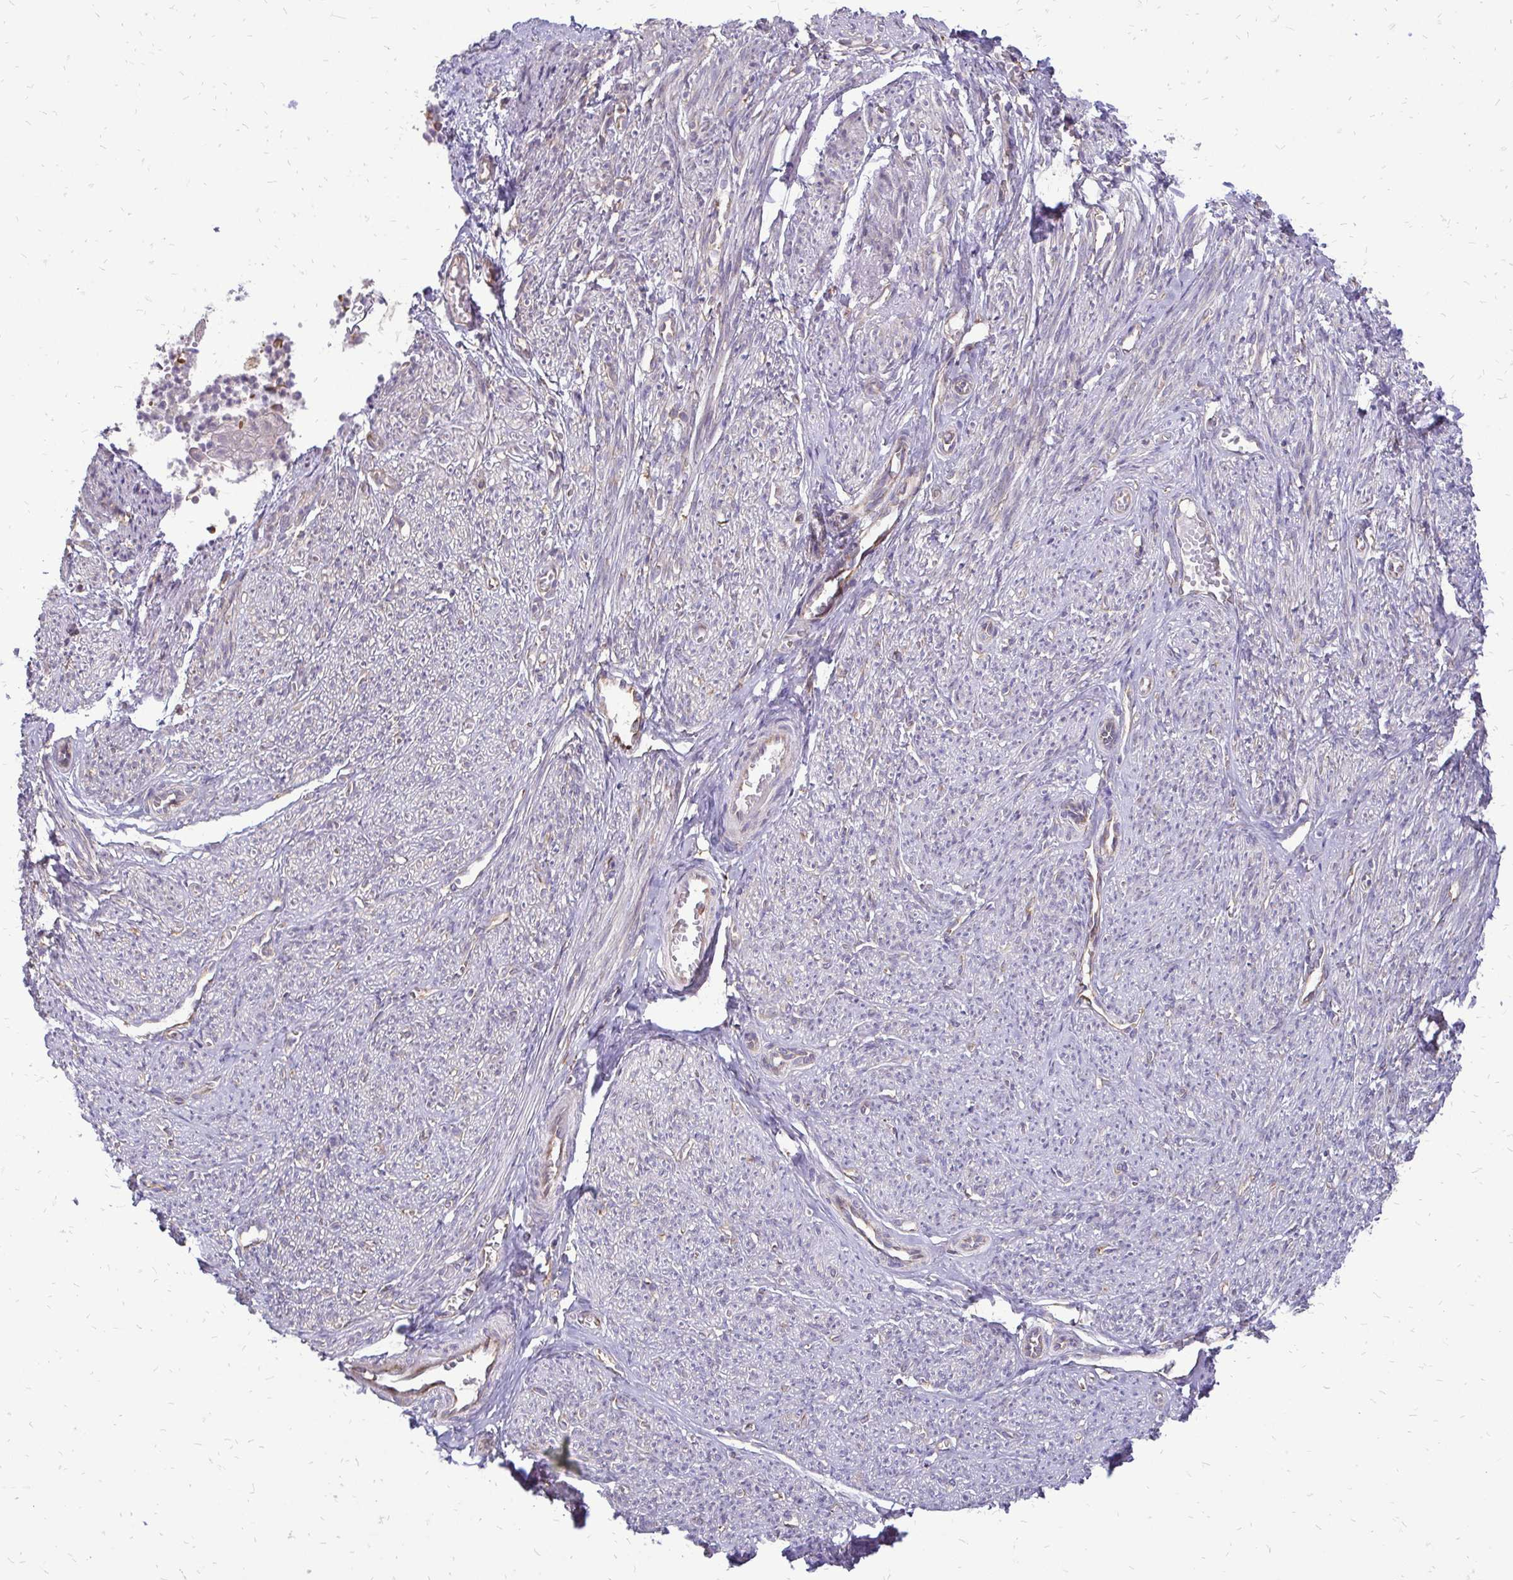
{"staining": {"intensity": "weak", "quantity": "<25%", "location": "cytoplasmic/membranous"}, "tissue": "smooth muscle", "cell_type": "Smooth muscle cells", "image_type": "normal", "snomed": [{"axis": "morphology", "description": "Normal tissue, NOS"}, {"axis": "topography", "description": "Smooth muscle"}], "caption": "This is an immunohistochemistry image of benign human smooth muscle. There is no positivity in smooth muscle cells.", "gene": "RPS3", "patient": {"sex": "female", "age": 65}}